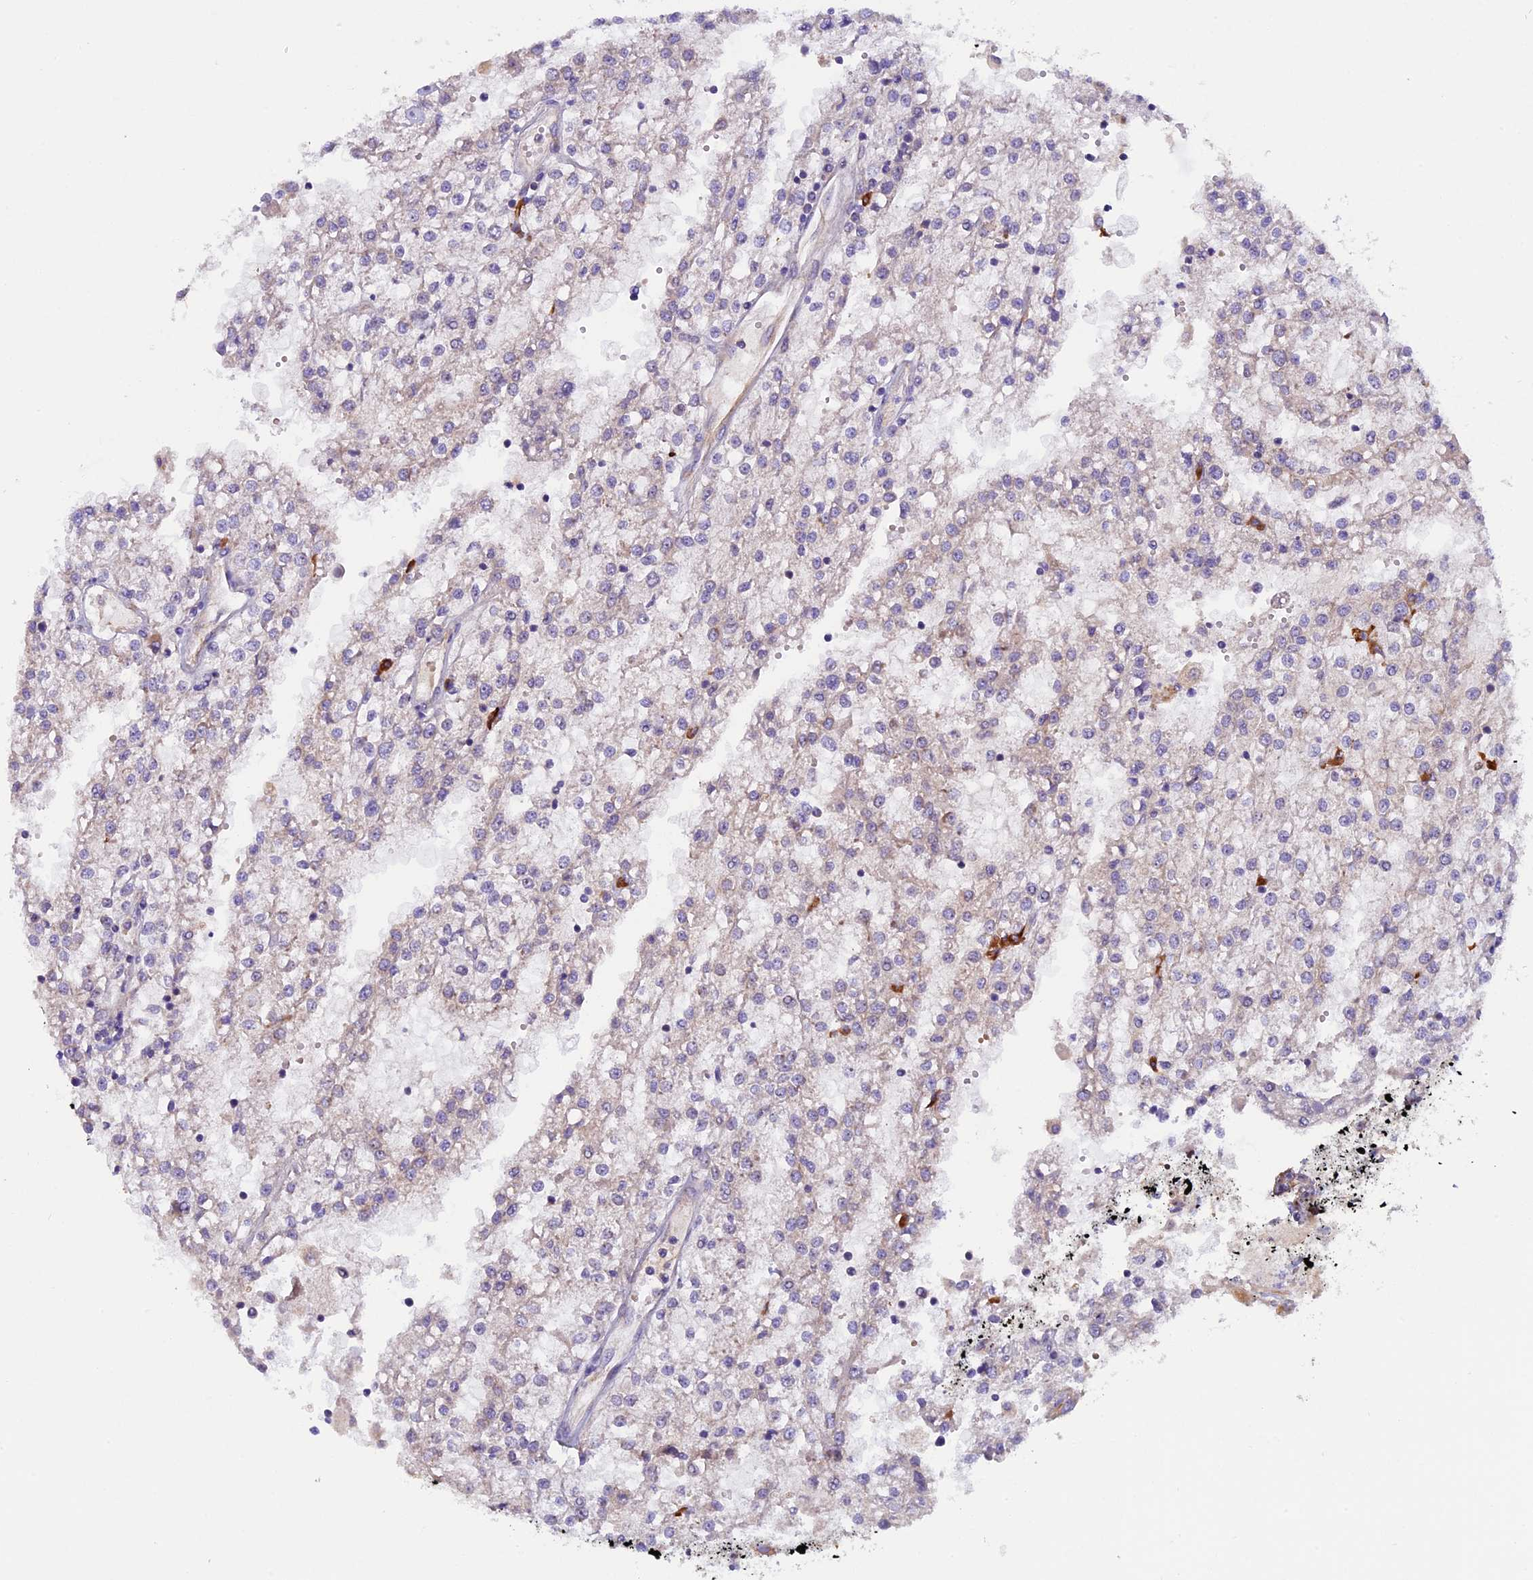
{"staining": {"intensity": "negative", "quantity": "none", "location": "none"}, "tissue": "renal cancer", "cell_type": "Tumor cells", "image_type": "cancer", "snomed": [{"axis": "morphology", "description": "Adenocarcinoma, NOS"}, {"axis": "topography", "description": "Kidney"}], "caption": "IHC of renal adenocarcinoma shows no staining in tumor cells. (DAB (3,3'-diaminobenzidine) IHC, high magnification).", "gene": "FRY", "patient": {"sex": "female", "age": 52}}